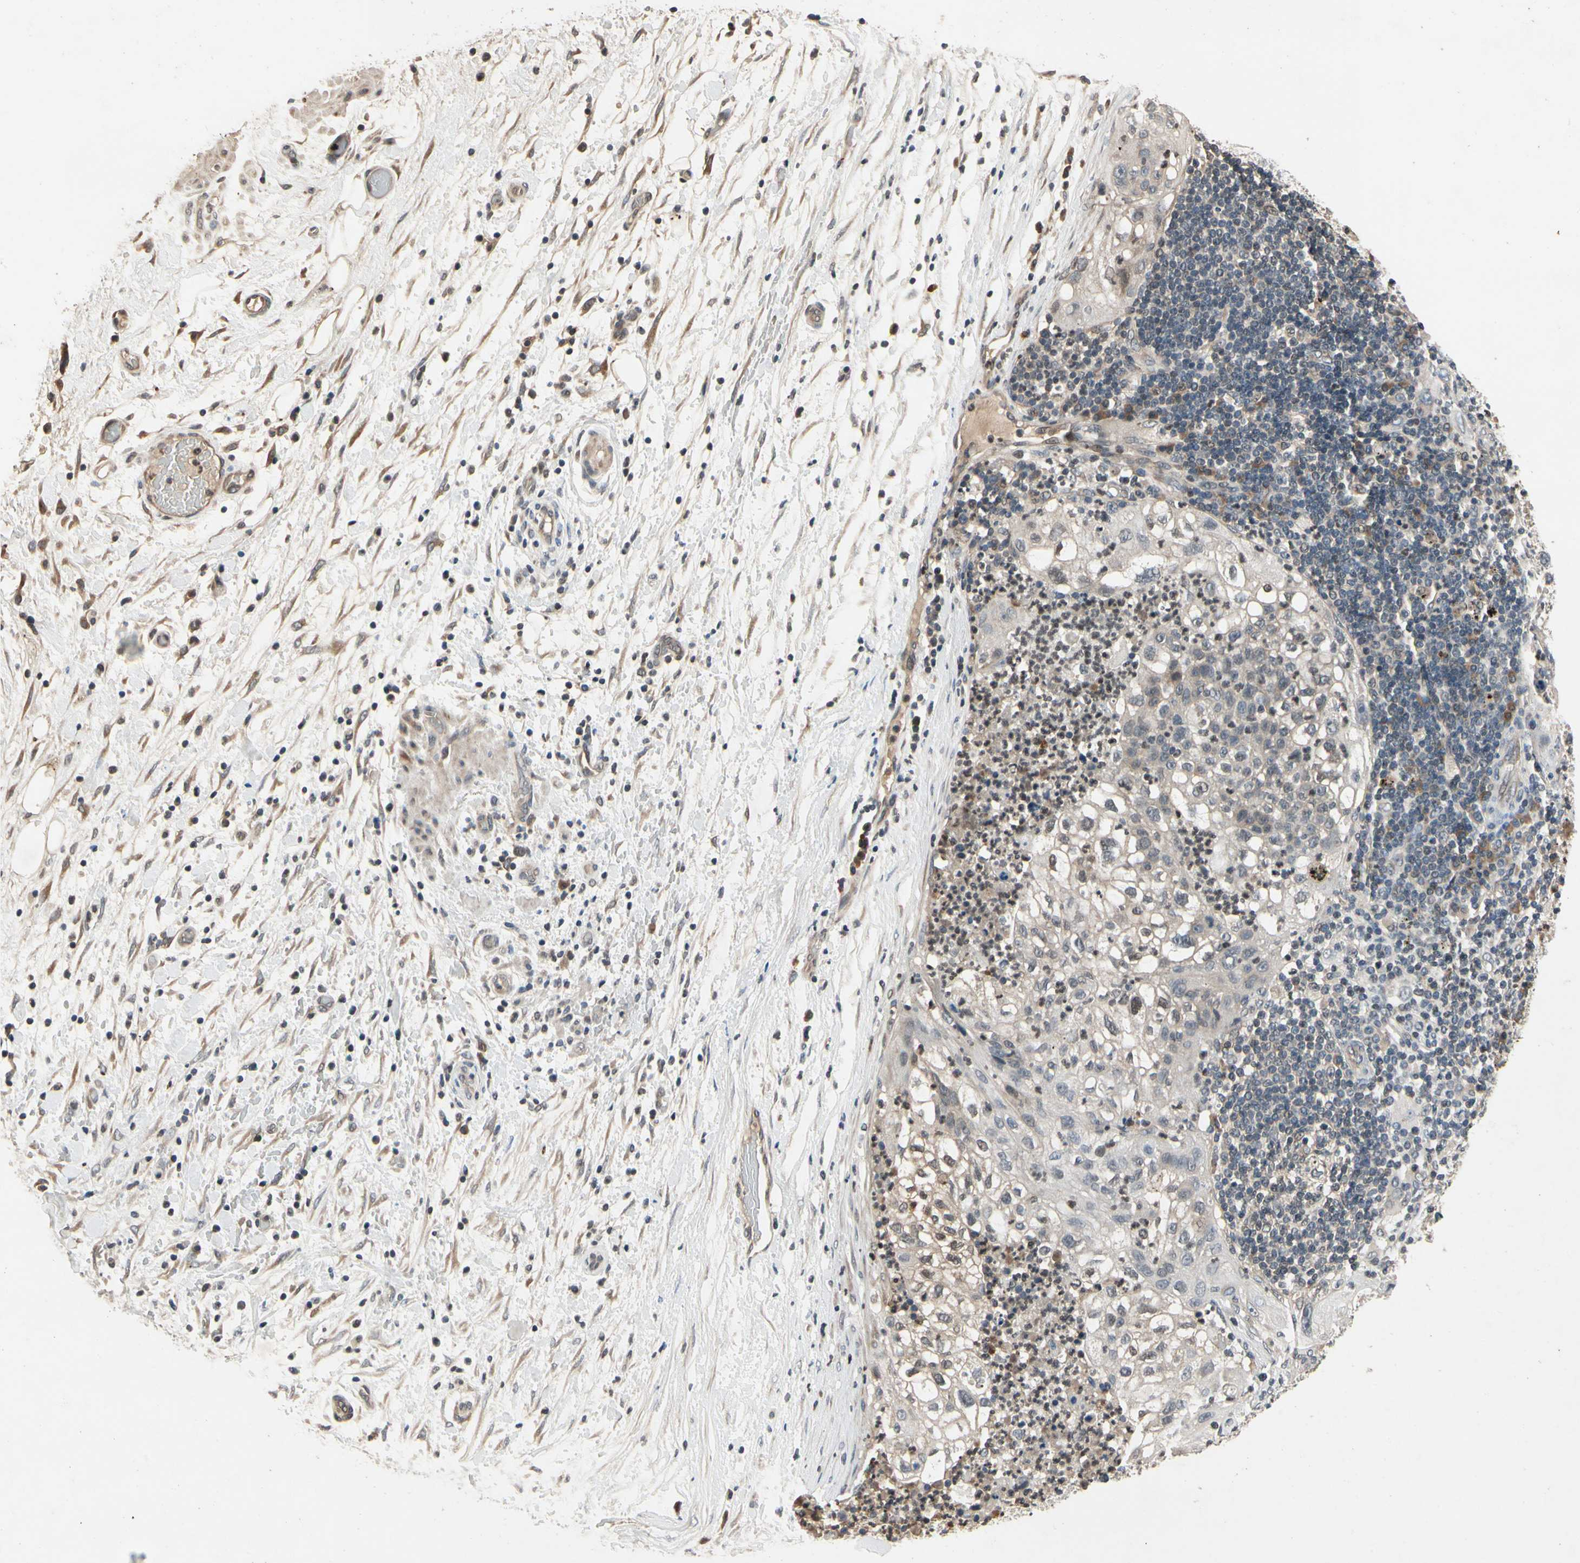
{"staining": {"intensity": "weak", "quantity": "25%-75%", "location": "cytoplasmic/membranous,nuclear"}, "tissue": "lung cancer", "cell_type": "Tumor cells", "image_type": "cancer", "snomed": [{"axis": "morphology", "description": "Inflammation, NOS"}, {"axis": "morphology", "description": "Squamous cell carcinoma, NOS"}, {"axis": "topography", "description": "Lymph node"}, {"axis": "topography", "description": "Soft tissue"}, {"axis": "topography", "description": "Lung"}], "caption": "A histopathology image of human lung cancer stained for a protein displays weak cytoplasmic/membranous and nuclear brown staining in tumor cells. The staining was performed using DAB, with brown indicating positive protein expression. Nuclei are stained blue with hematoxylin.", "gene": "DPY19L3", "patient": {"sex": "male", "age": 66}}